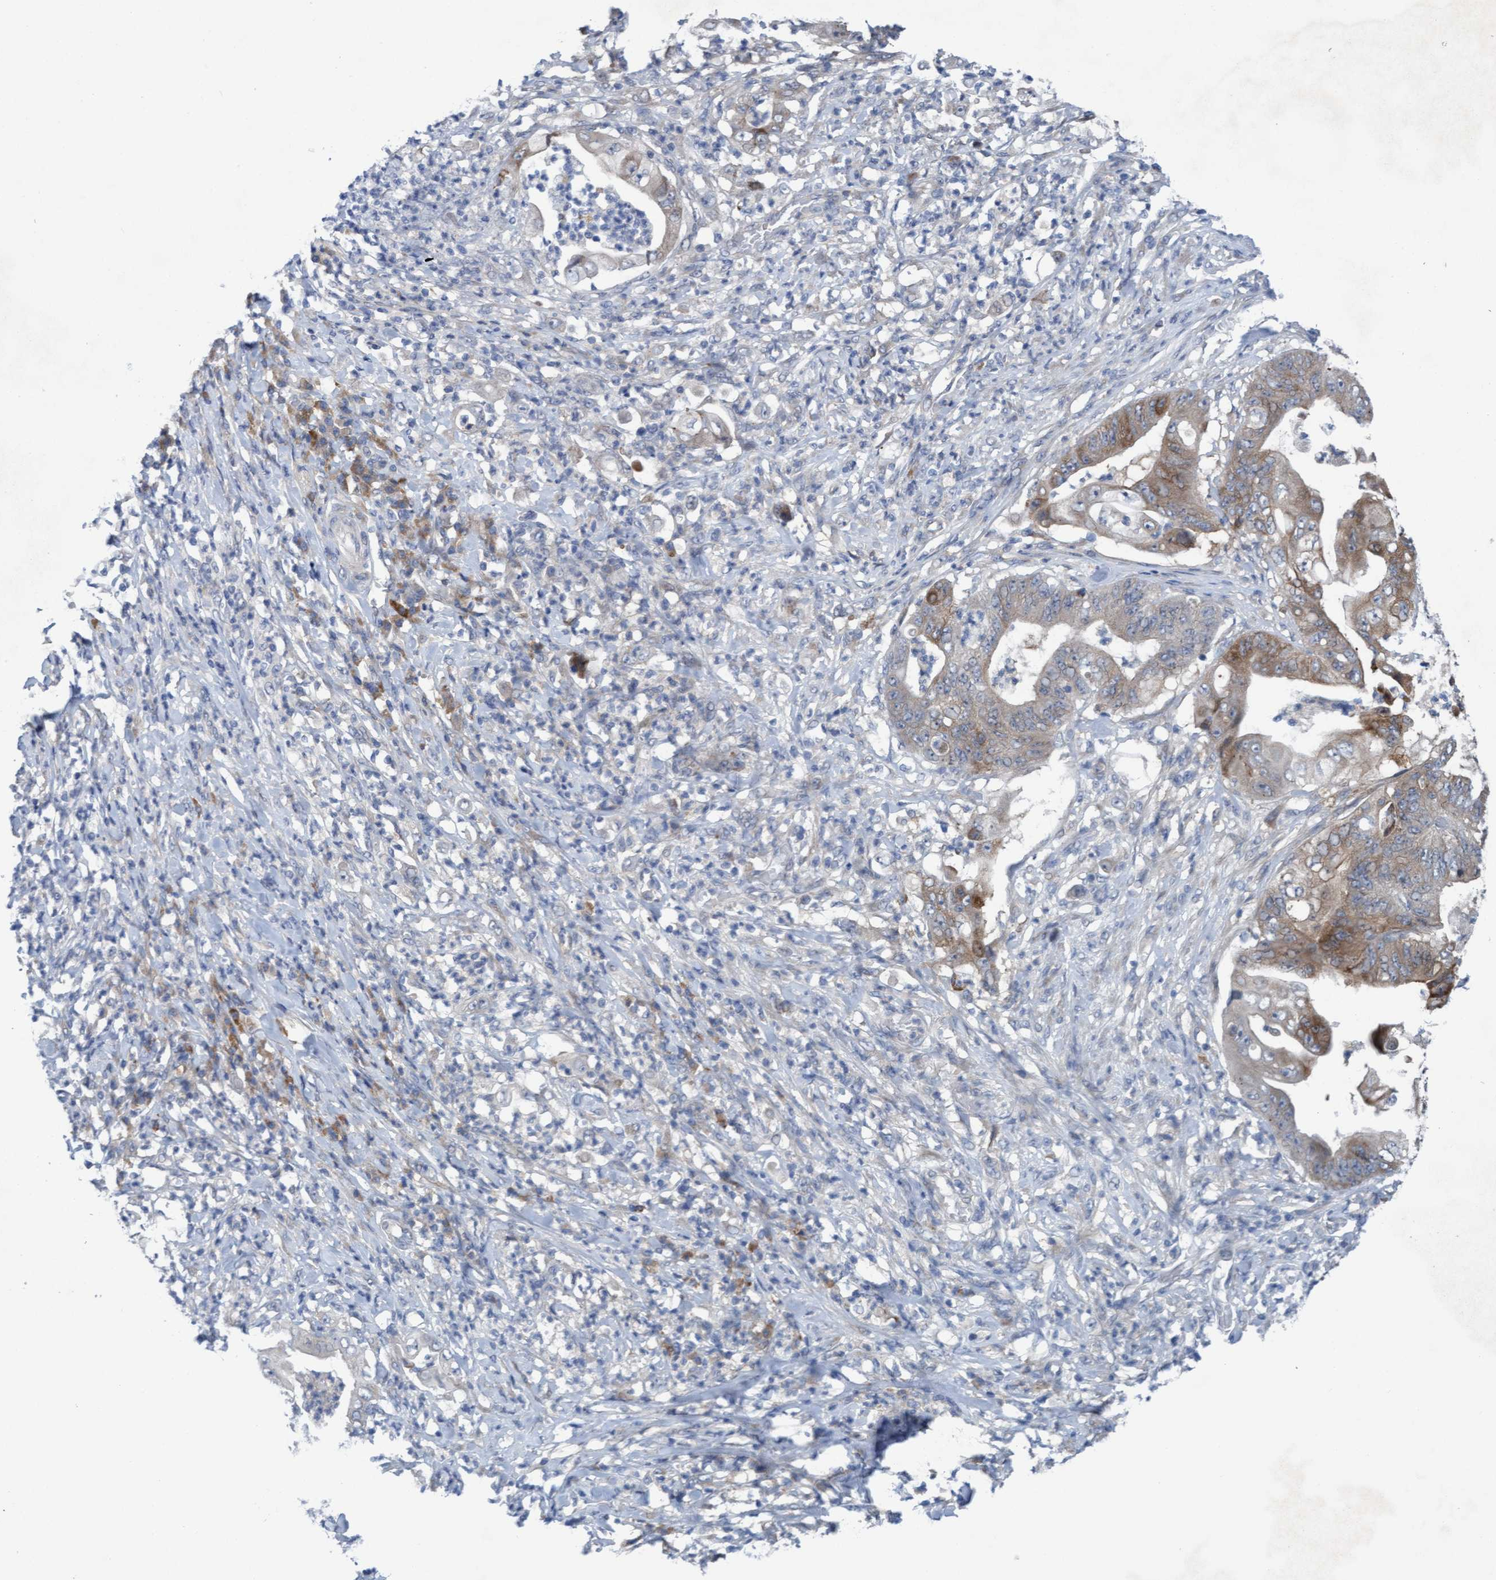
{"staining": {"intensity": "weak", "quantity": "25%-75%", "location": "cytoplasmic/membranous"}, "tissue": "stomach cancer", "cell_type": "Tumor cells", "image_type": "cancer", "snomed": [{"axis": "morphology", "description": "Adenocarcinoma, NOS"}, {"axis": "topography", "description": "Stomach"}], "caption": "Immunohistochemical staining of adenocarcinoma (stomach) shows low levels of weak cytoplasmic/membranous protein staining in about 25%-75% of tumor cells.", "gene": "PLCD1", "patient": {"sex": "female", "age": 73}}